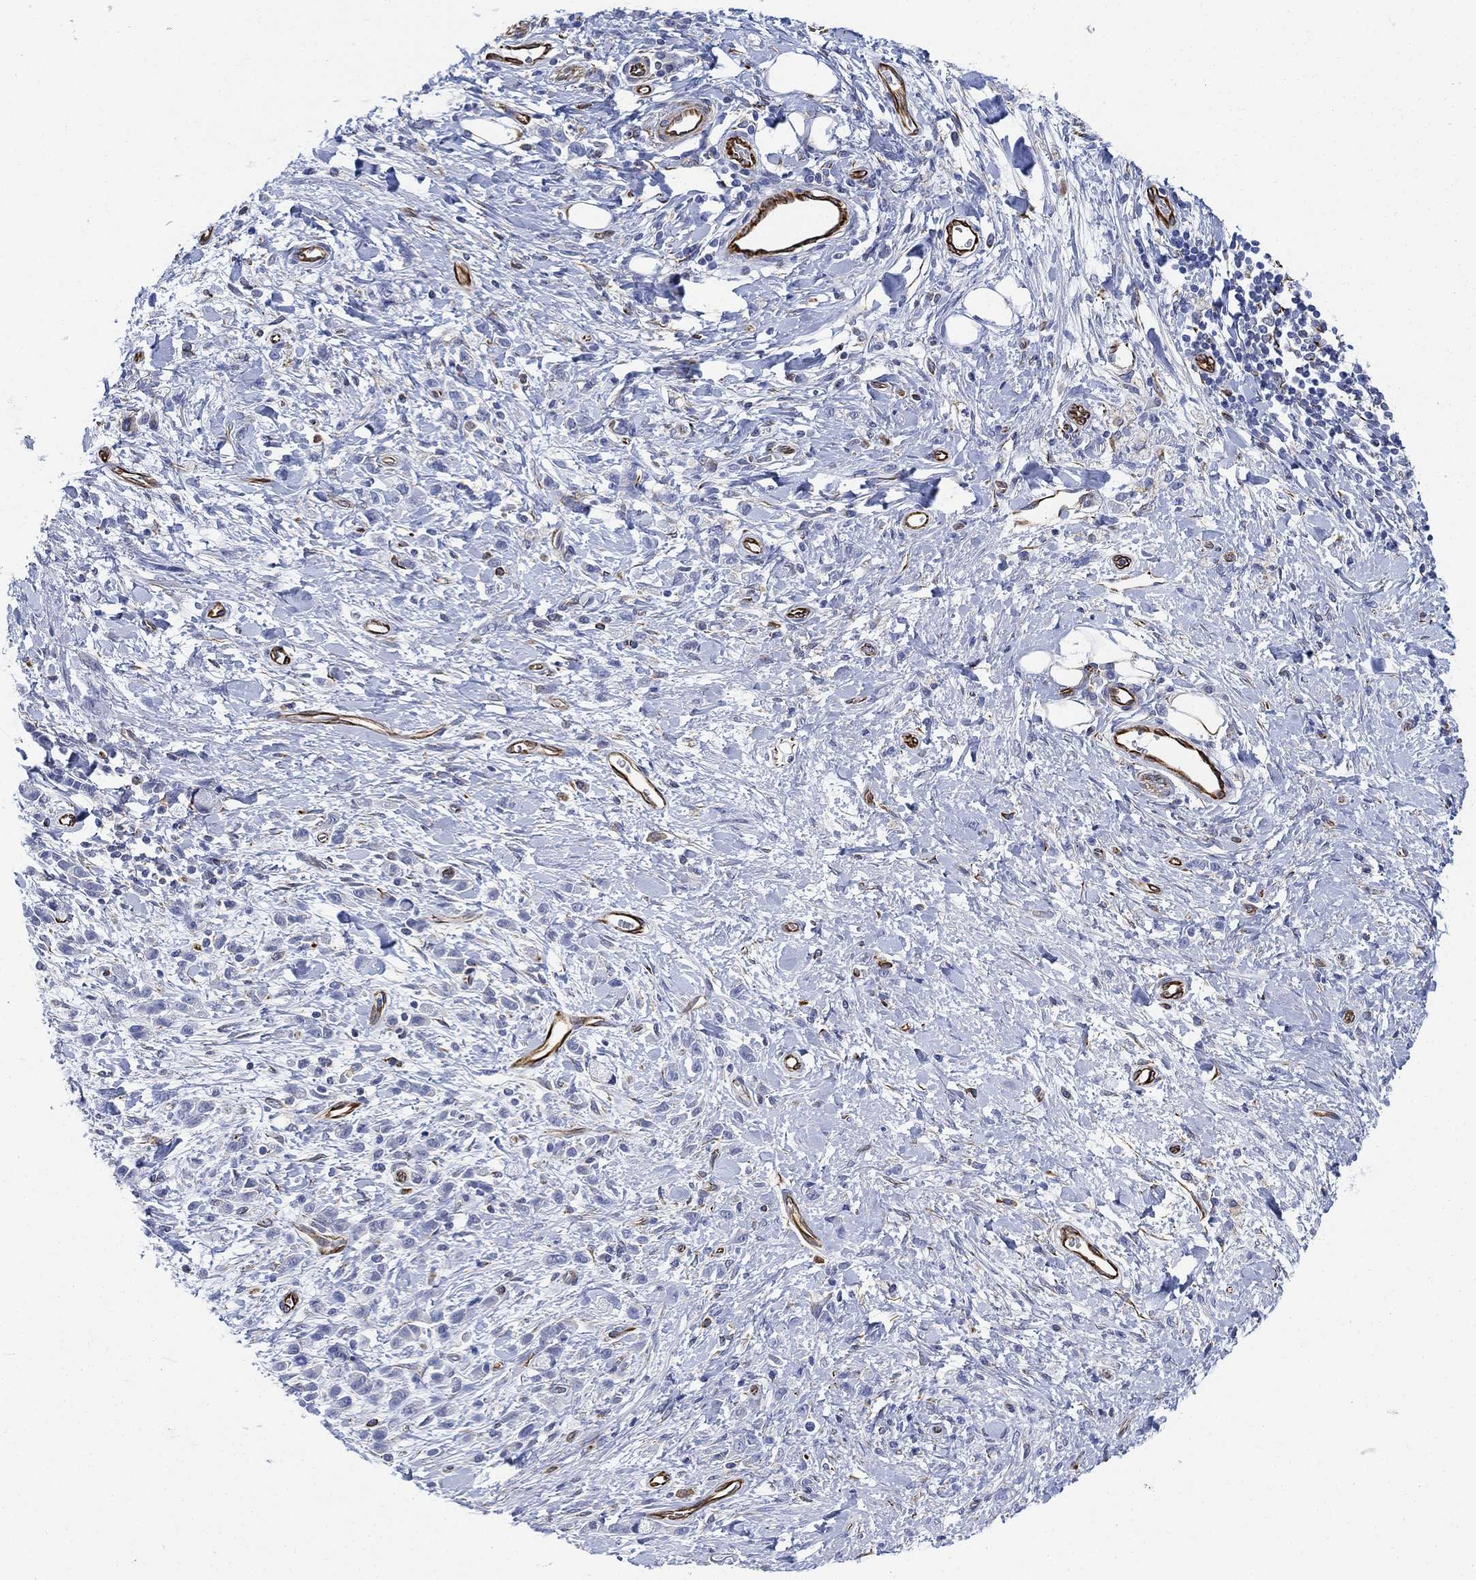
{"staining": {"intensity": "negative", "quantity": "none", "location": "none"}, "tissue": "stomach cancer", "cell_type": "Tumor cells", "image_type": "cancer", "snomed": [{"axis": "morphology", "description": "Adenocarcinoma, NOS"}, {"axis": "topography", "description": "Stomach"}], "caption": "Adenocarcinoma (stomach) stained for a protein using IHC reveals no positivity tumor cells.", "gene": "PSKH2", "patient": {"sex": "male", "age": 77}}